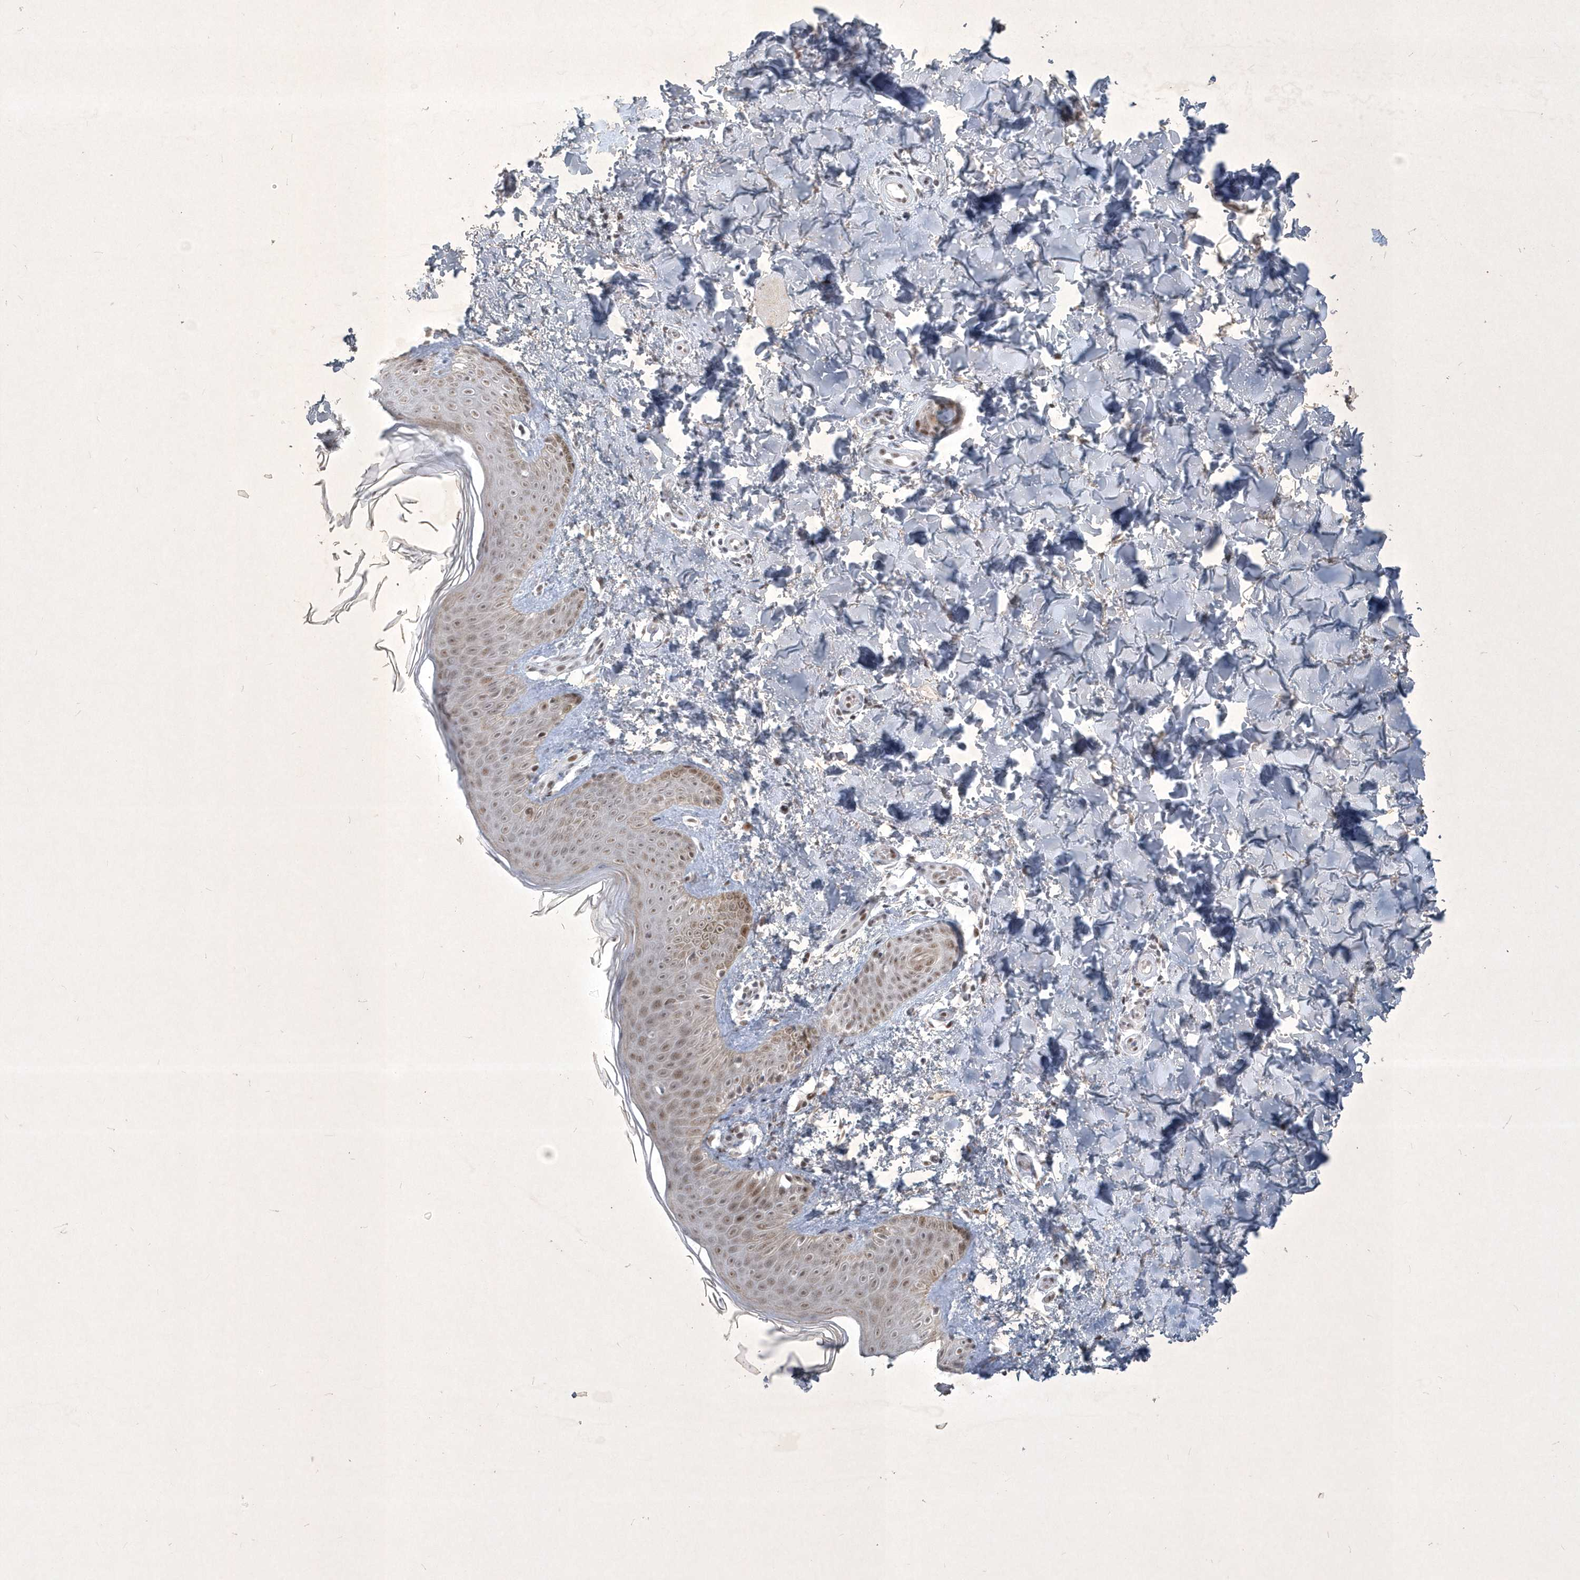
{"staining": {"intensity": "weak", "quantity": "25%-75%", "location": "cytoplasmic/membranous,nuclear"}, "tissue": "skin", "cell_type": "Fibroblasts", "image_type": "normal", "snomed": [{"axis": "morphology", "description": "Normal tissue, NOS"}, {"axis": "topography", "description": "Skin"}], "caption": "Protein staining of normal skin reveals weak cytoplasmic/membranous,nuclear expression in about 25%-75% of fibroblasts. The staining was performed using DAB, with brown indicating positive protein expression. Nuclei are stained blue with hematoxylin.", "gene": "ZBTB9", "patient": {"sex": "male", "age": 36}}